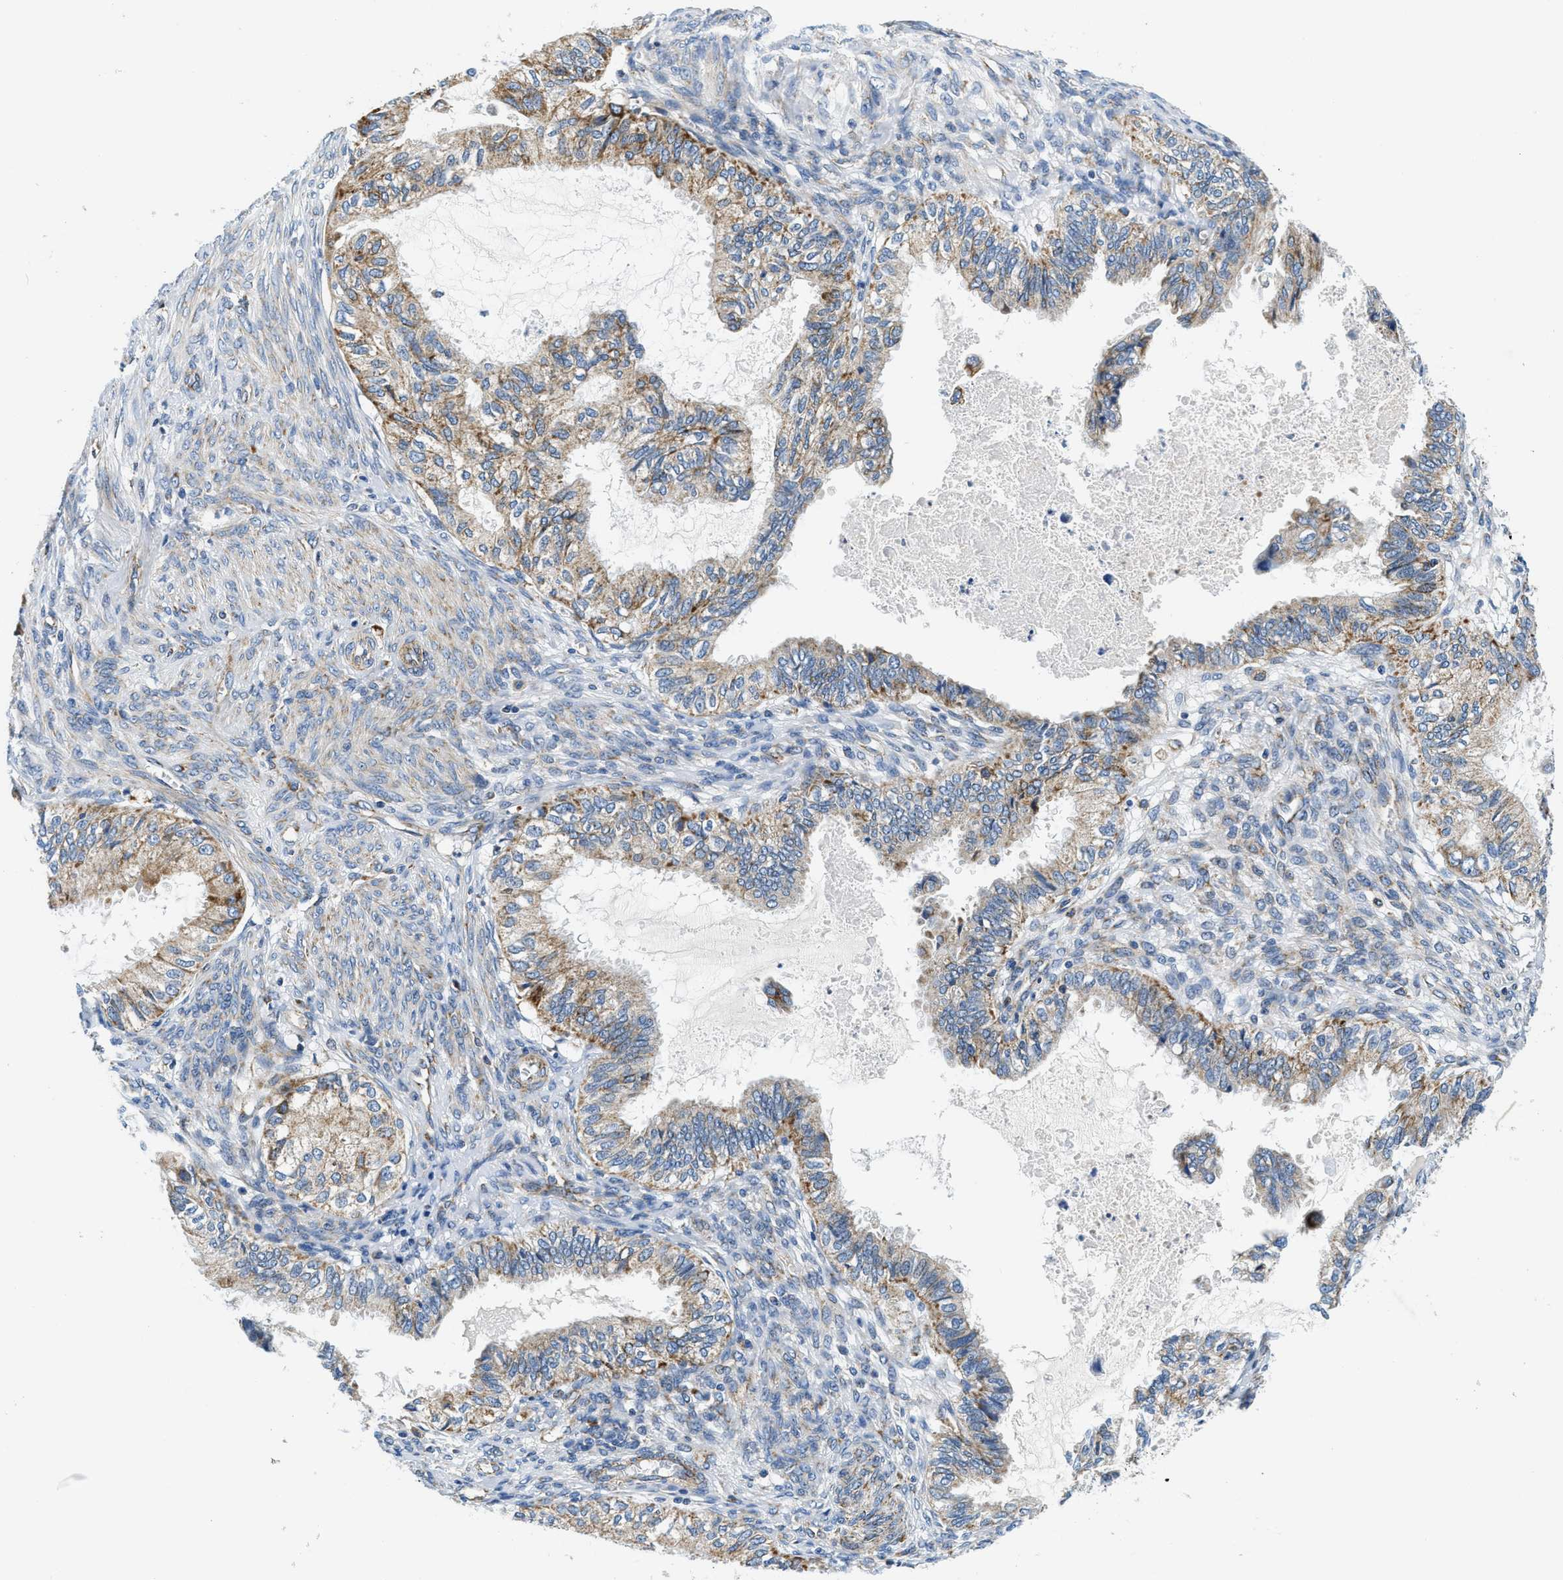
{"staining": {"intensity": "moderate", "quantity": "25%-75%", "location": "cytoplasmic/membranous"}, "tissue": "cervical cancer", "cell_type": "Tumor cells", "image_type": "cancer", "snomed": [{"axis": "morphology", "description": "Normal tissue, NOS"}, {"axis": "morphology", "description": "Adenocarcinoma, NOS"}, {"axis": "topography", "description": "Cervix"}, {"axis": "topography", "description": "Endometrium"}], "caption": "Moderate cytoplasmic/membranous expression for a protein is seen in about 25%-75% of tumor cells of cervical cancer using immunohistochemistry (IHC).", "gene": "SAMD4B", "patient": {"sex": "female", "age": 86}}